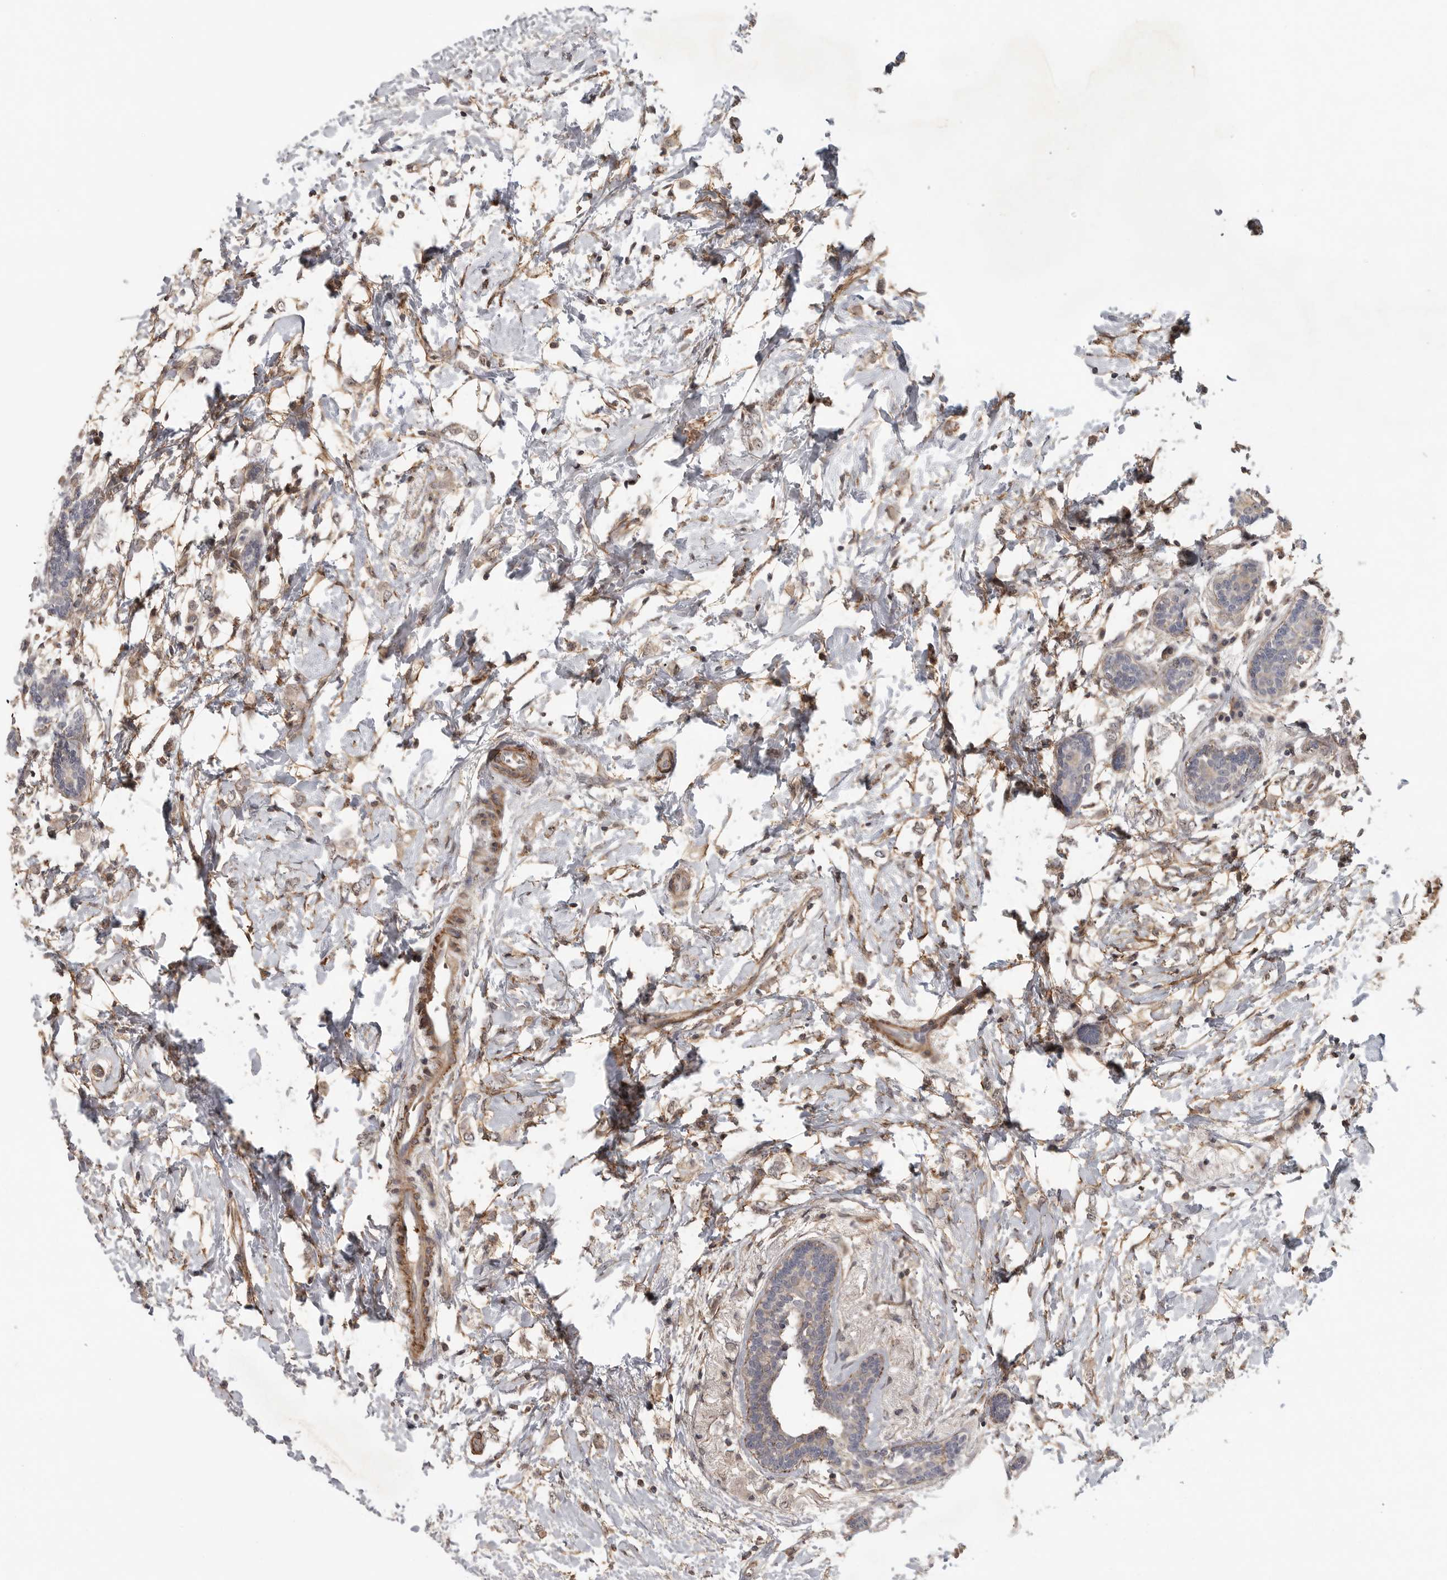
{"staining": {"intensity": "weak", "quantity": "<25%", "location": "cytoplasmic/membranous"}, "tissue": "breast cancer", "cell_type": "Tumor cells", "image_type": "cancer", "snomed": [{"axis": "morphology", "description": "Normal tissue, NOS"}, {"axis": "morphology", "description": "Lobular carcinoma"}, {"axis": "topography", "description": "Breast"}], "caption": "The immunohistochemistry photomicrograph has no significant expression in tumor cells of breast cancer tissue. Nuclei are stained in blue.", "gene": "TUT4", "patient": {"sex": "female", "age": 47}}